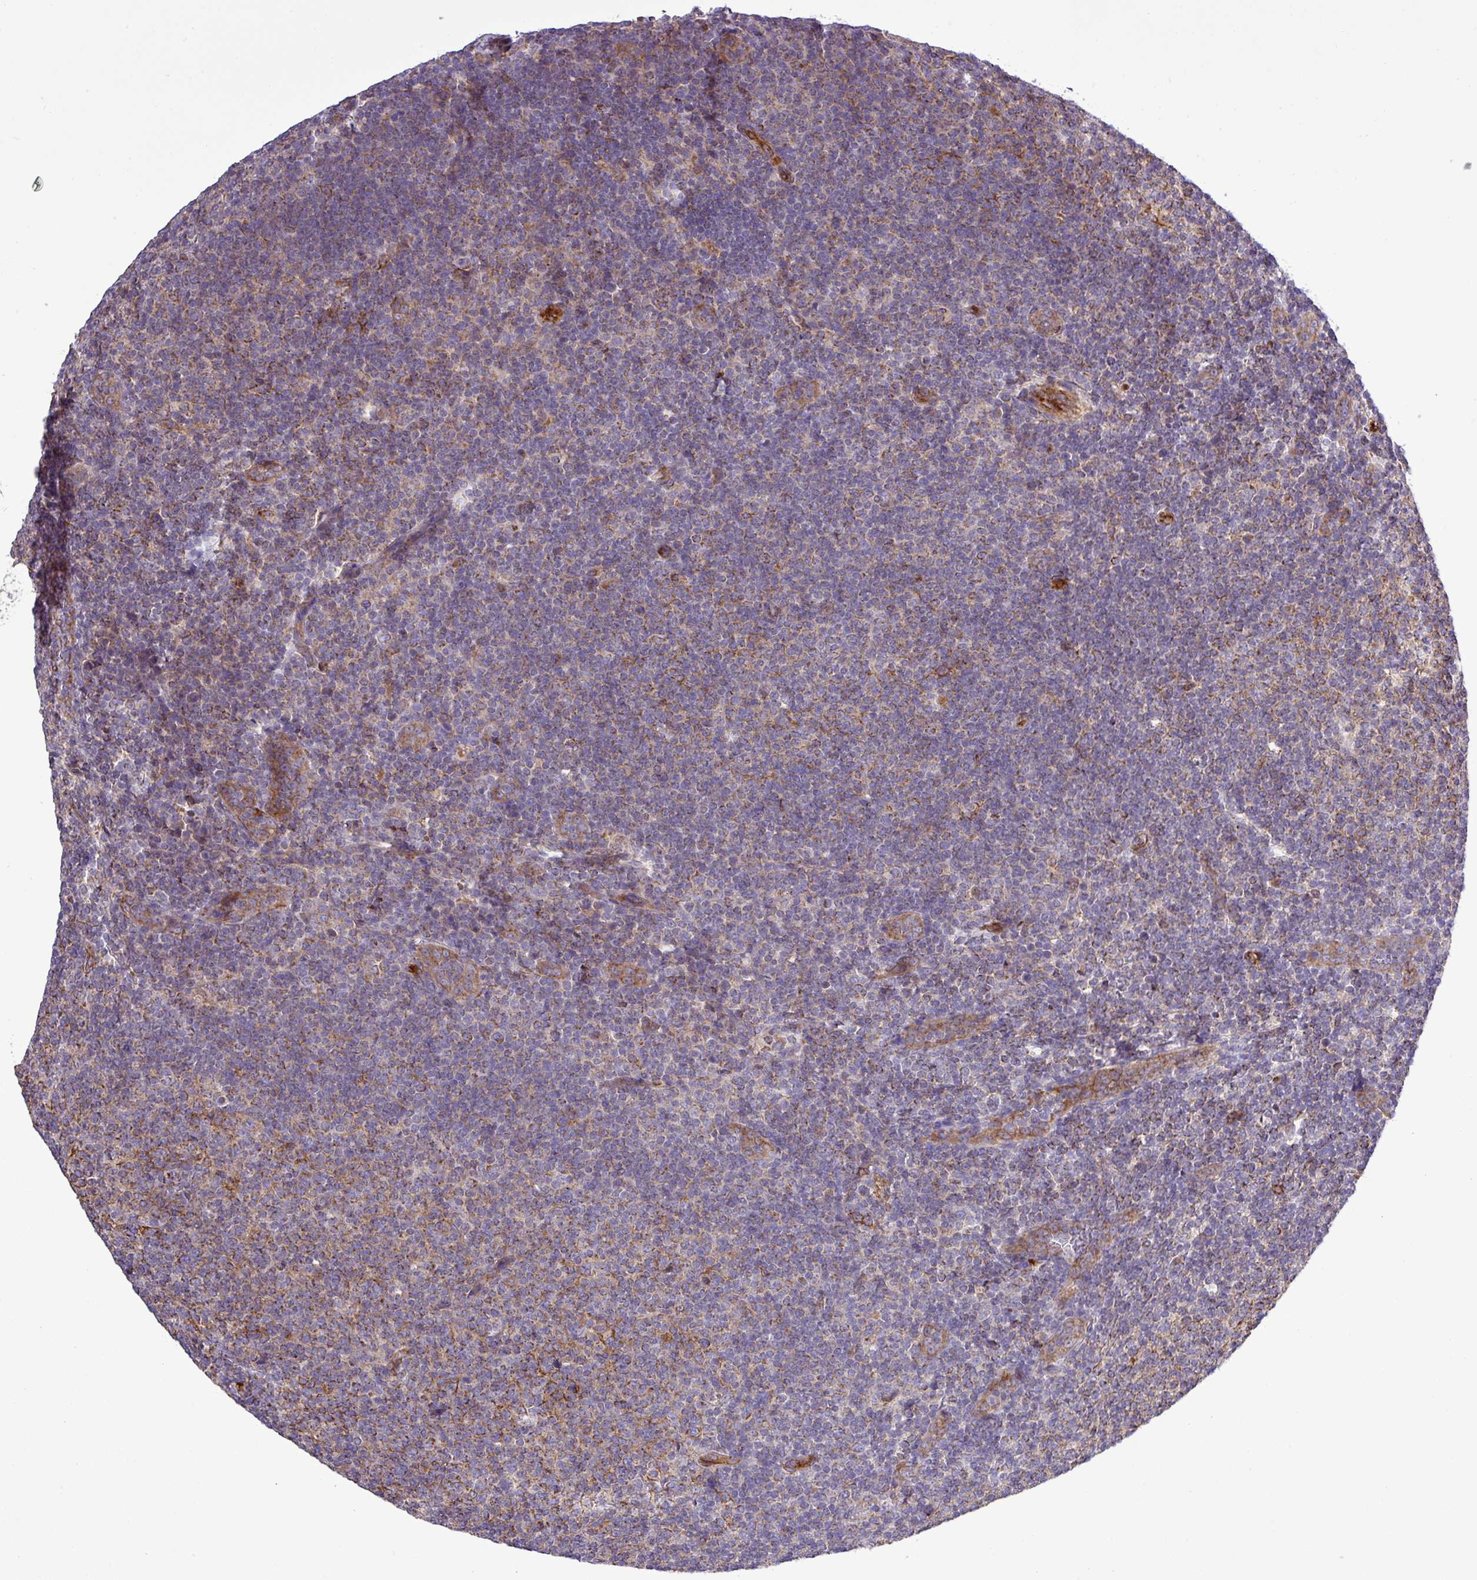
{"staining": {"intensity": "moderate", "quantity": ">75%", "location": "cytoplasmic/membranous"}, "tissue": "lymphoma", "cell_type": "Tumor cells", "image_type": "cancer", "snomed": [{"axis": "morphology", "description": "Malignant lymphoma, non-Hodgkin's type, Low grade"}, {"axis": "topography", "description": "Lymph node"}], "caption": "The histopathology image shows a brown stain indicating the presence of a protein in the cytoplasmic/membranous of tumor cells in lymphoma. (brown staining indicates protein expression, while blue staining denotes nuclei).", "gene": "CWH43", "patient": {"sex": "male", "age": 66}}